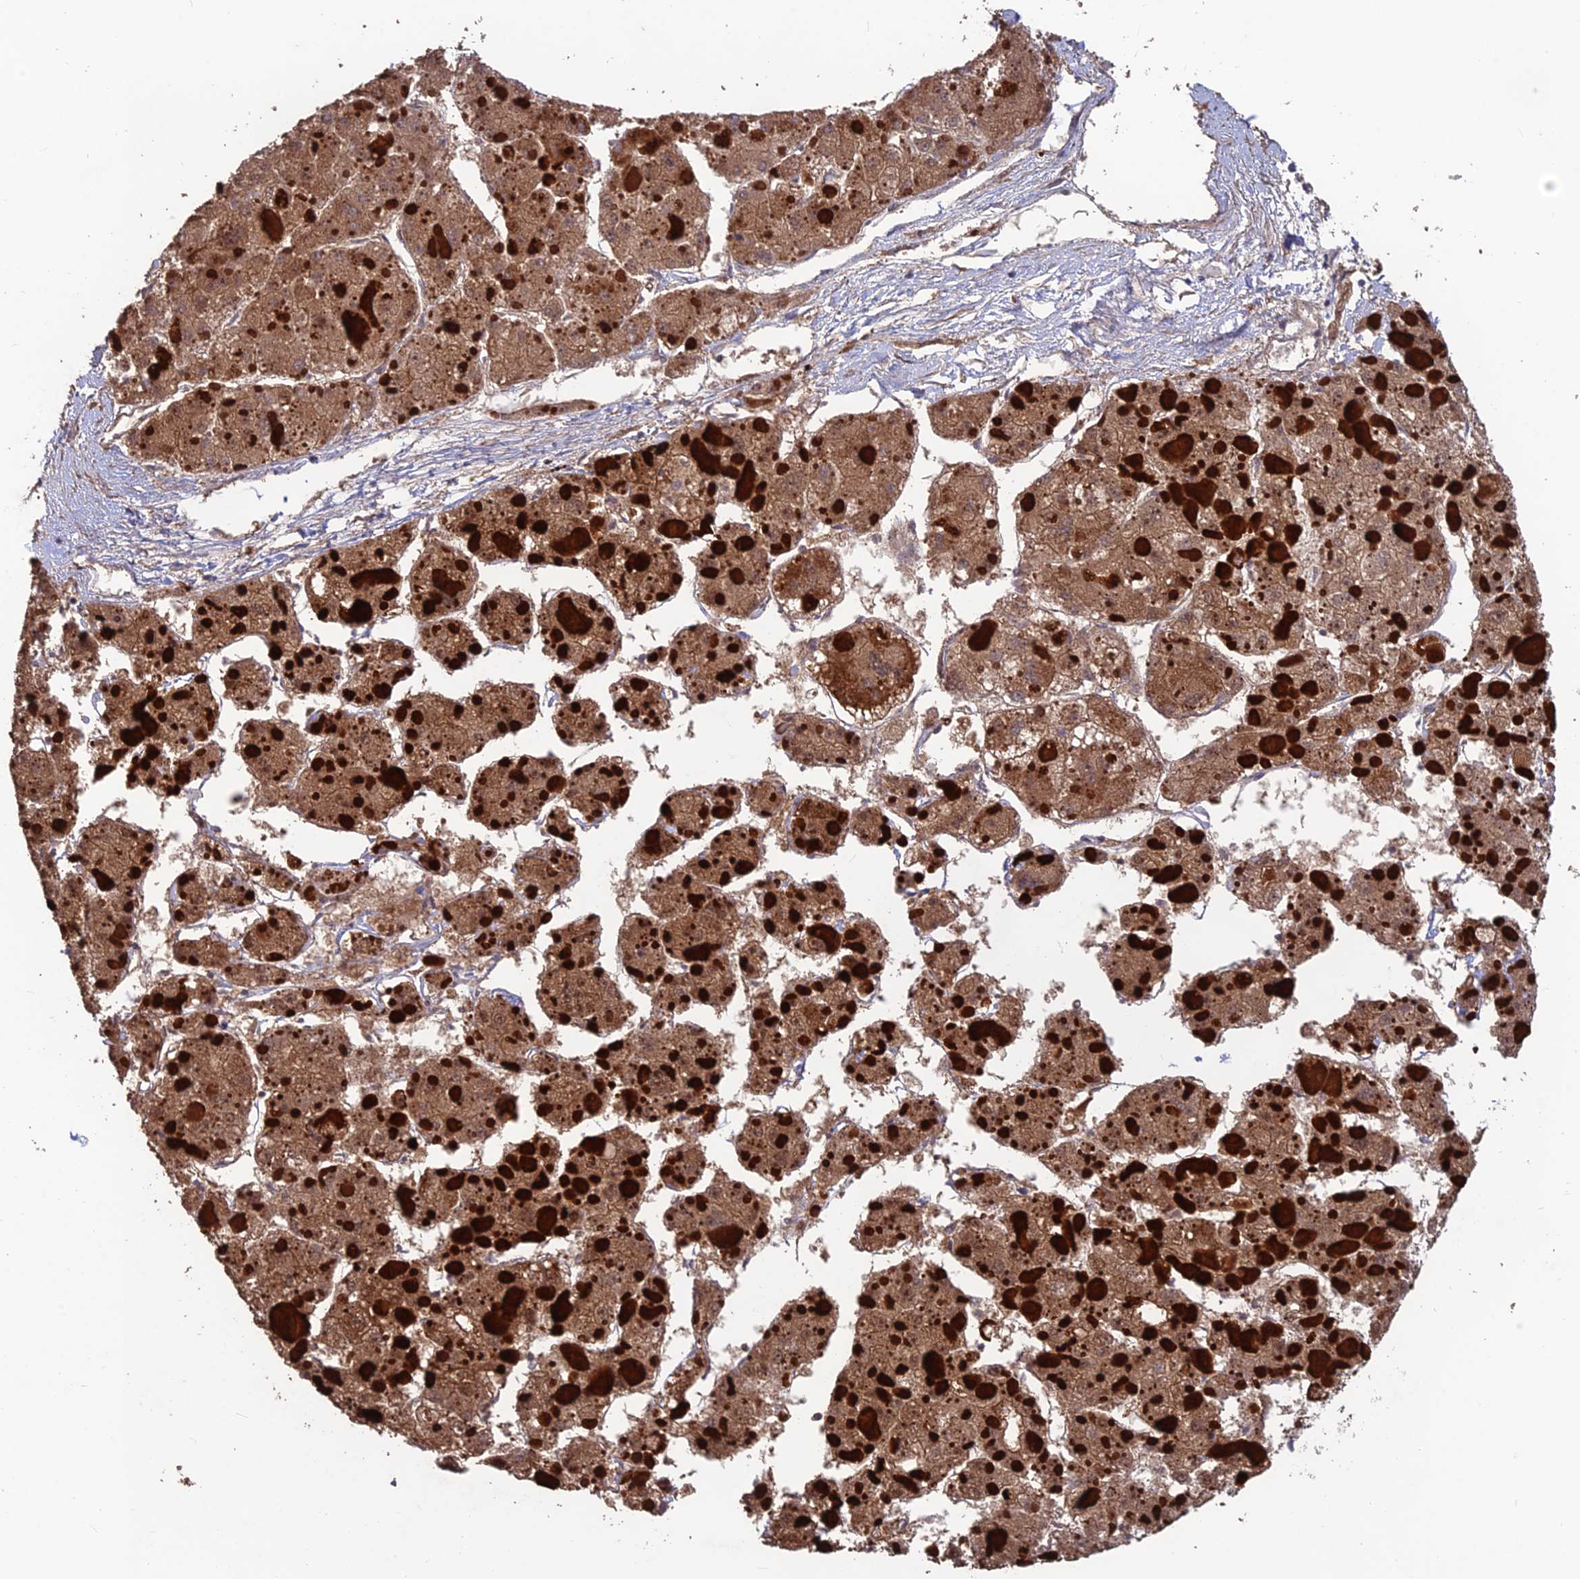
{"staining": {"intensity": "moderate", "quantity": ">75%", "location": "cytoplasmic/membranous"}, "tissue": "liver cancer", "cell_type": "Tumor cells", "image_type": "cancer", "snomed": [{"axis": "morphology", "description": "Carcinoma, Hepatocellular, NOS"}, {"axis": "topography", "description": "Liver"}], "caption": "IHC photomicrograph of human liver hepatocellular carcinoma stained for a protein (brown), which shows medium levels of moderate cytoplasmic/membranous expression in approximately >75% of tumor cells.", "gene": "SHISA5", "patient": {"sex": "female", "age": 73}}